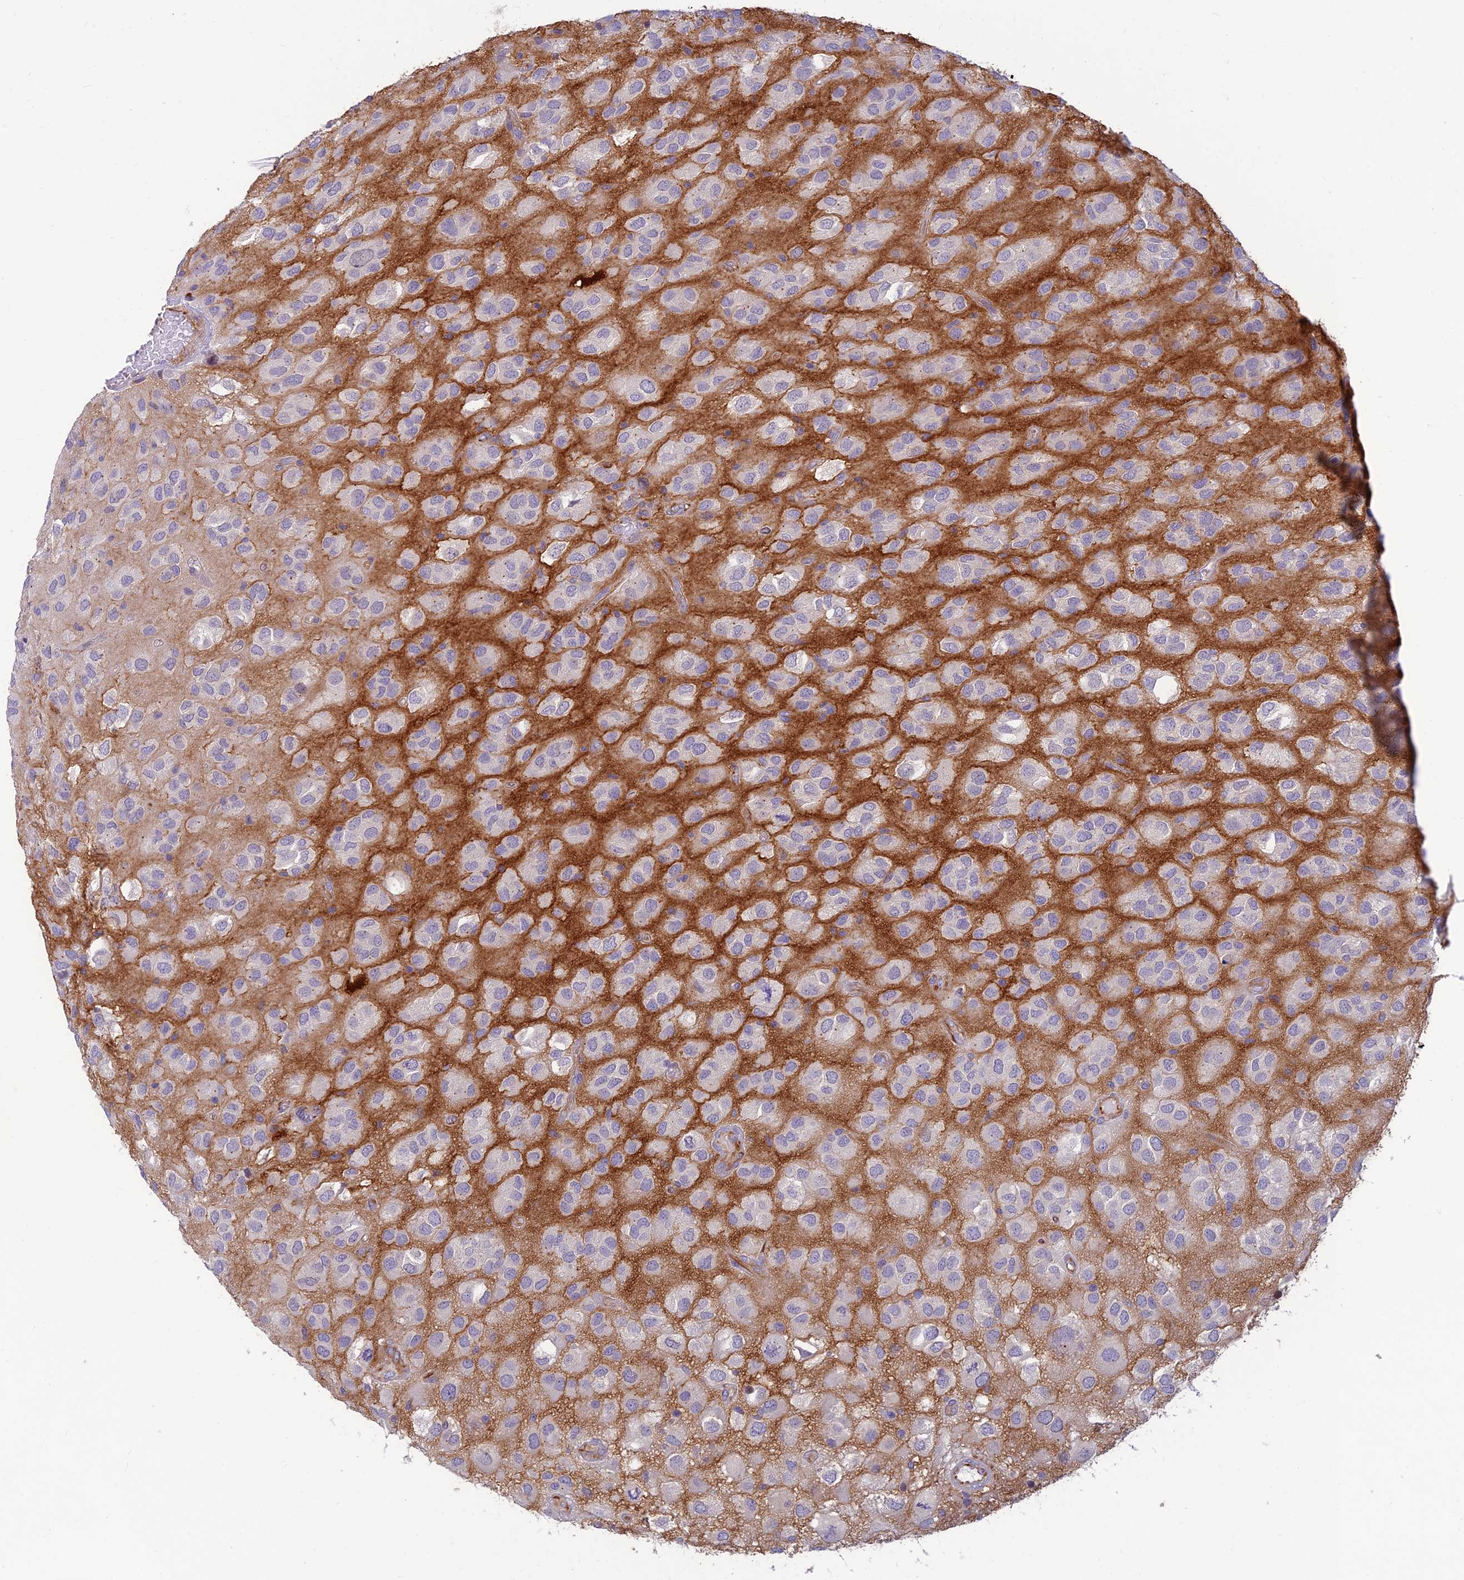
{"staining": {"intensity": "negative", "quantity": "none", "location": "none"}, "tissue": "glioma", "cell_type": "Tumor cells", "image_type": "cancer", "snomed": [{"axis": "morphology", "description": "Glioma, malignant, Low grade"}, {"axis": "topography", "description": "Brain"}], "caption": "Tumor cells are negative for protein expression in human glioma.", "gene": "ST8SIA5", "patient": {"sex": "male", "age": 66}}